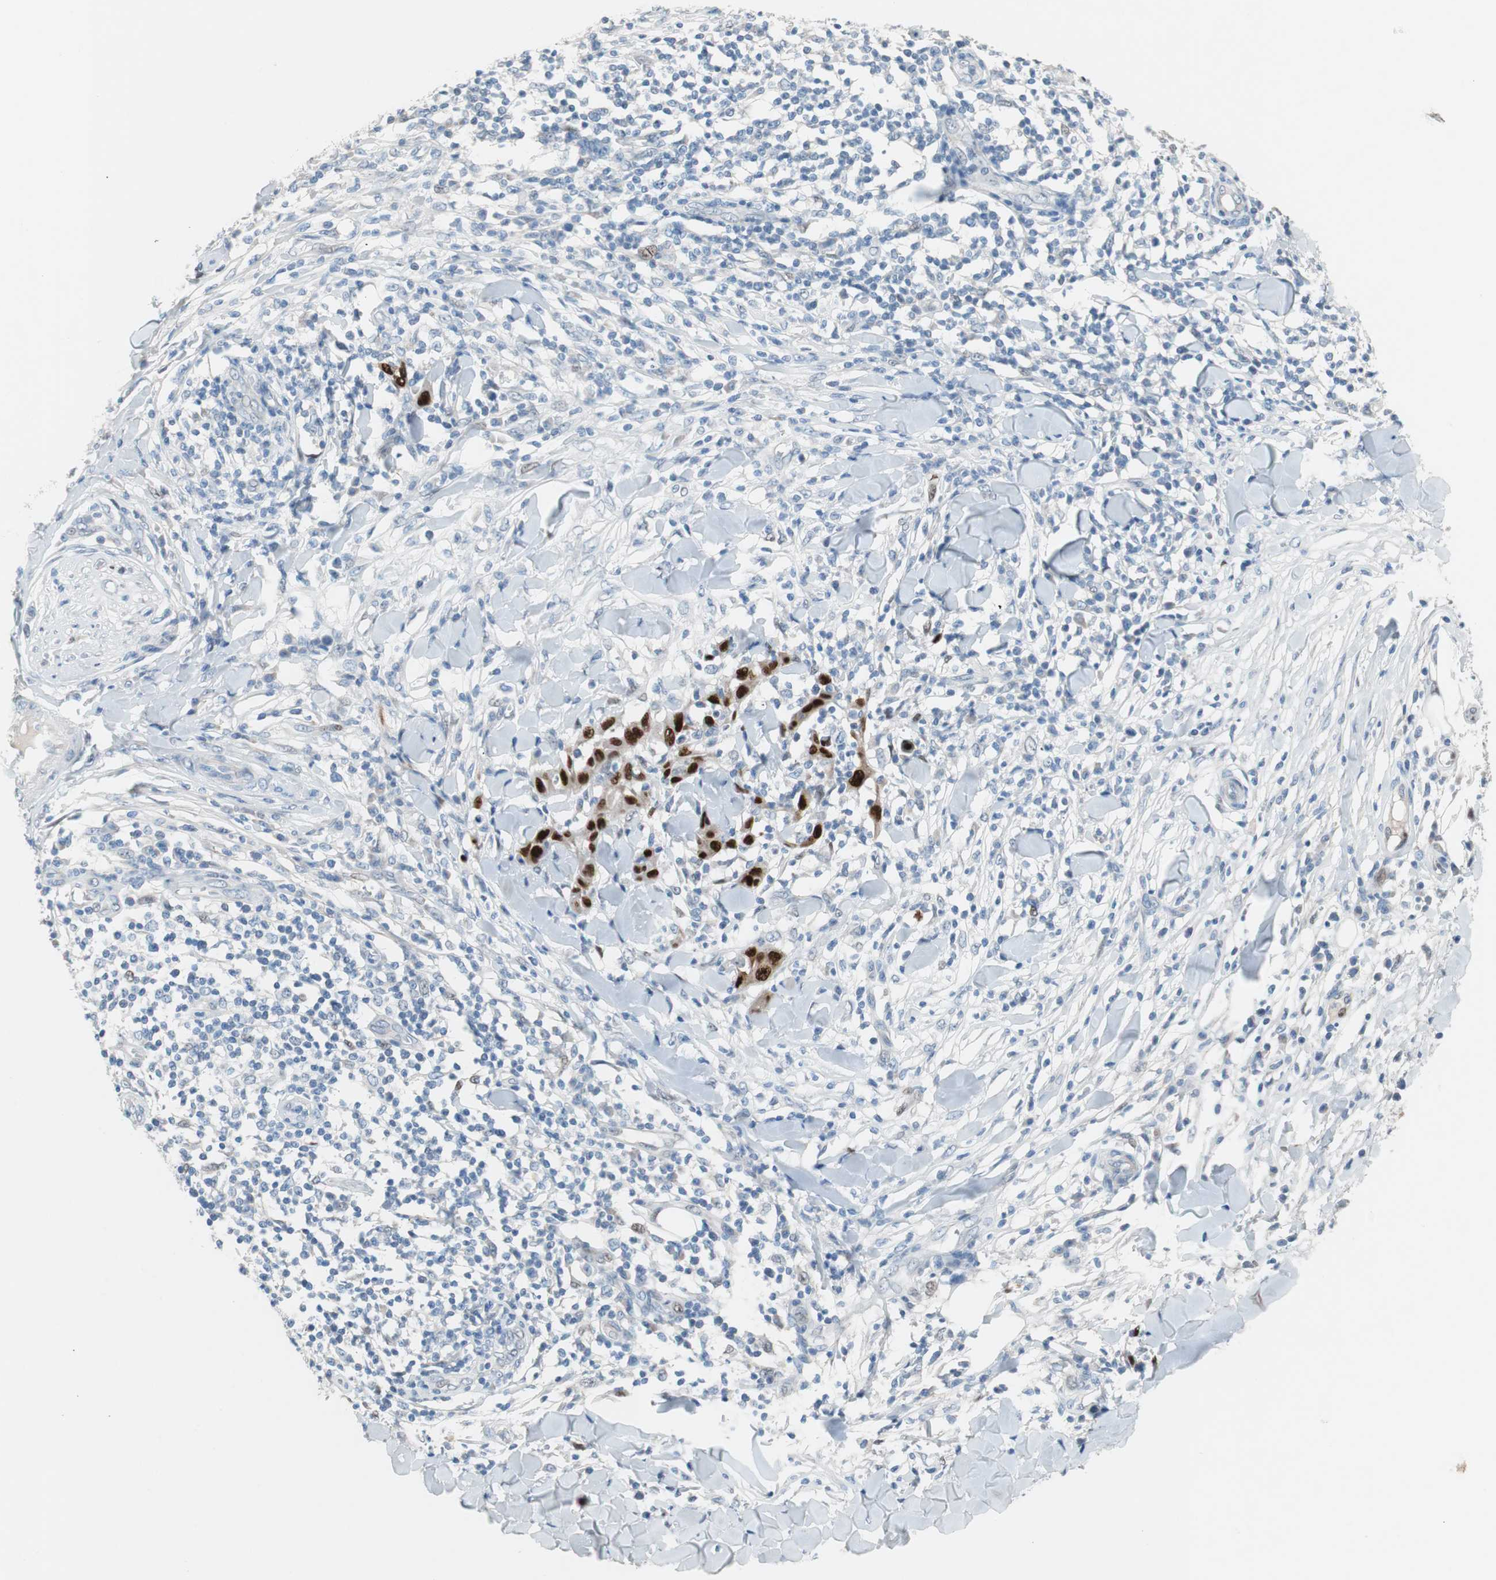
{"staining": {"intensity": "strong", "quantity": ">75%", "location": "nuclear"}, "tissue": "skin cancer", "cell_type": "Tumor cells", "image_type": "cancer", "snomed": [{"axis": "morphology", "description": "Squamous cell carcinoma, NOS"}, {"axis": "topography", "description": "Skin"}], "caption": "The immunohistochemical stain labels strong nuclear expression in tumor cells of skin squamous cell carcinoma tissue.", "gene": "FOSL1", "patient": {"sex": "male", "age": 24}}